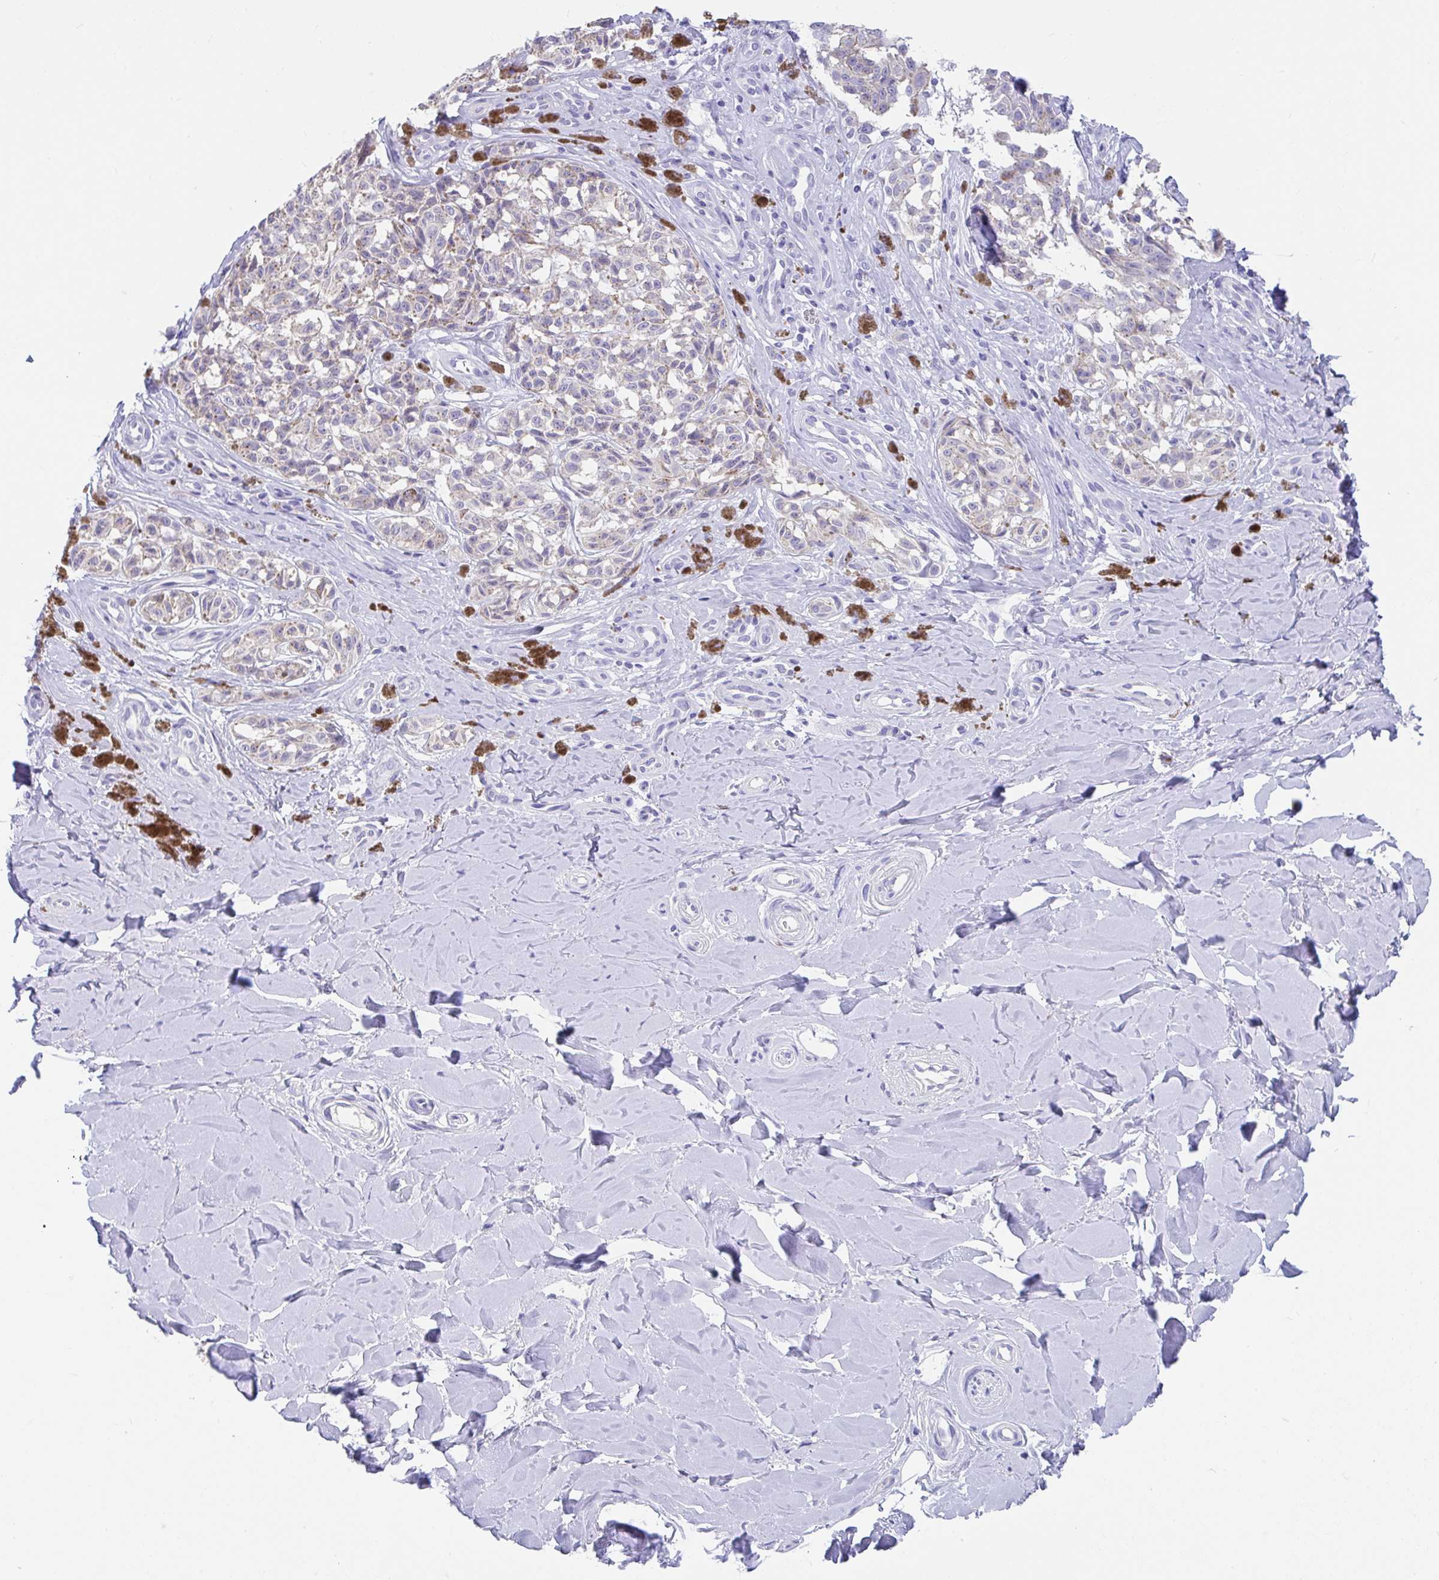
{"staining": {"intensity": "negative", "quantity": "none", "location": "none"}, "tissue": "melanoma", "cell_type": "Tumor cells", "image_type": "cancer", "snomed": [{"axis": "morphology", "description": "Malignant melanoma, NOS"}, {"axis": "topography", "description": "Skin"}], "caption": "DAB (3,3'-diaminobenzidine) immunohistochemical staining of human melanoma shows no significant staining in tumor cells.", "gene": "CCSAP", "patient": {"sex": "female", "age": 65}}